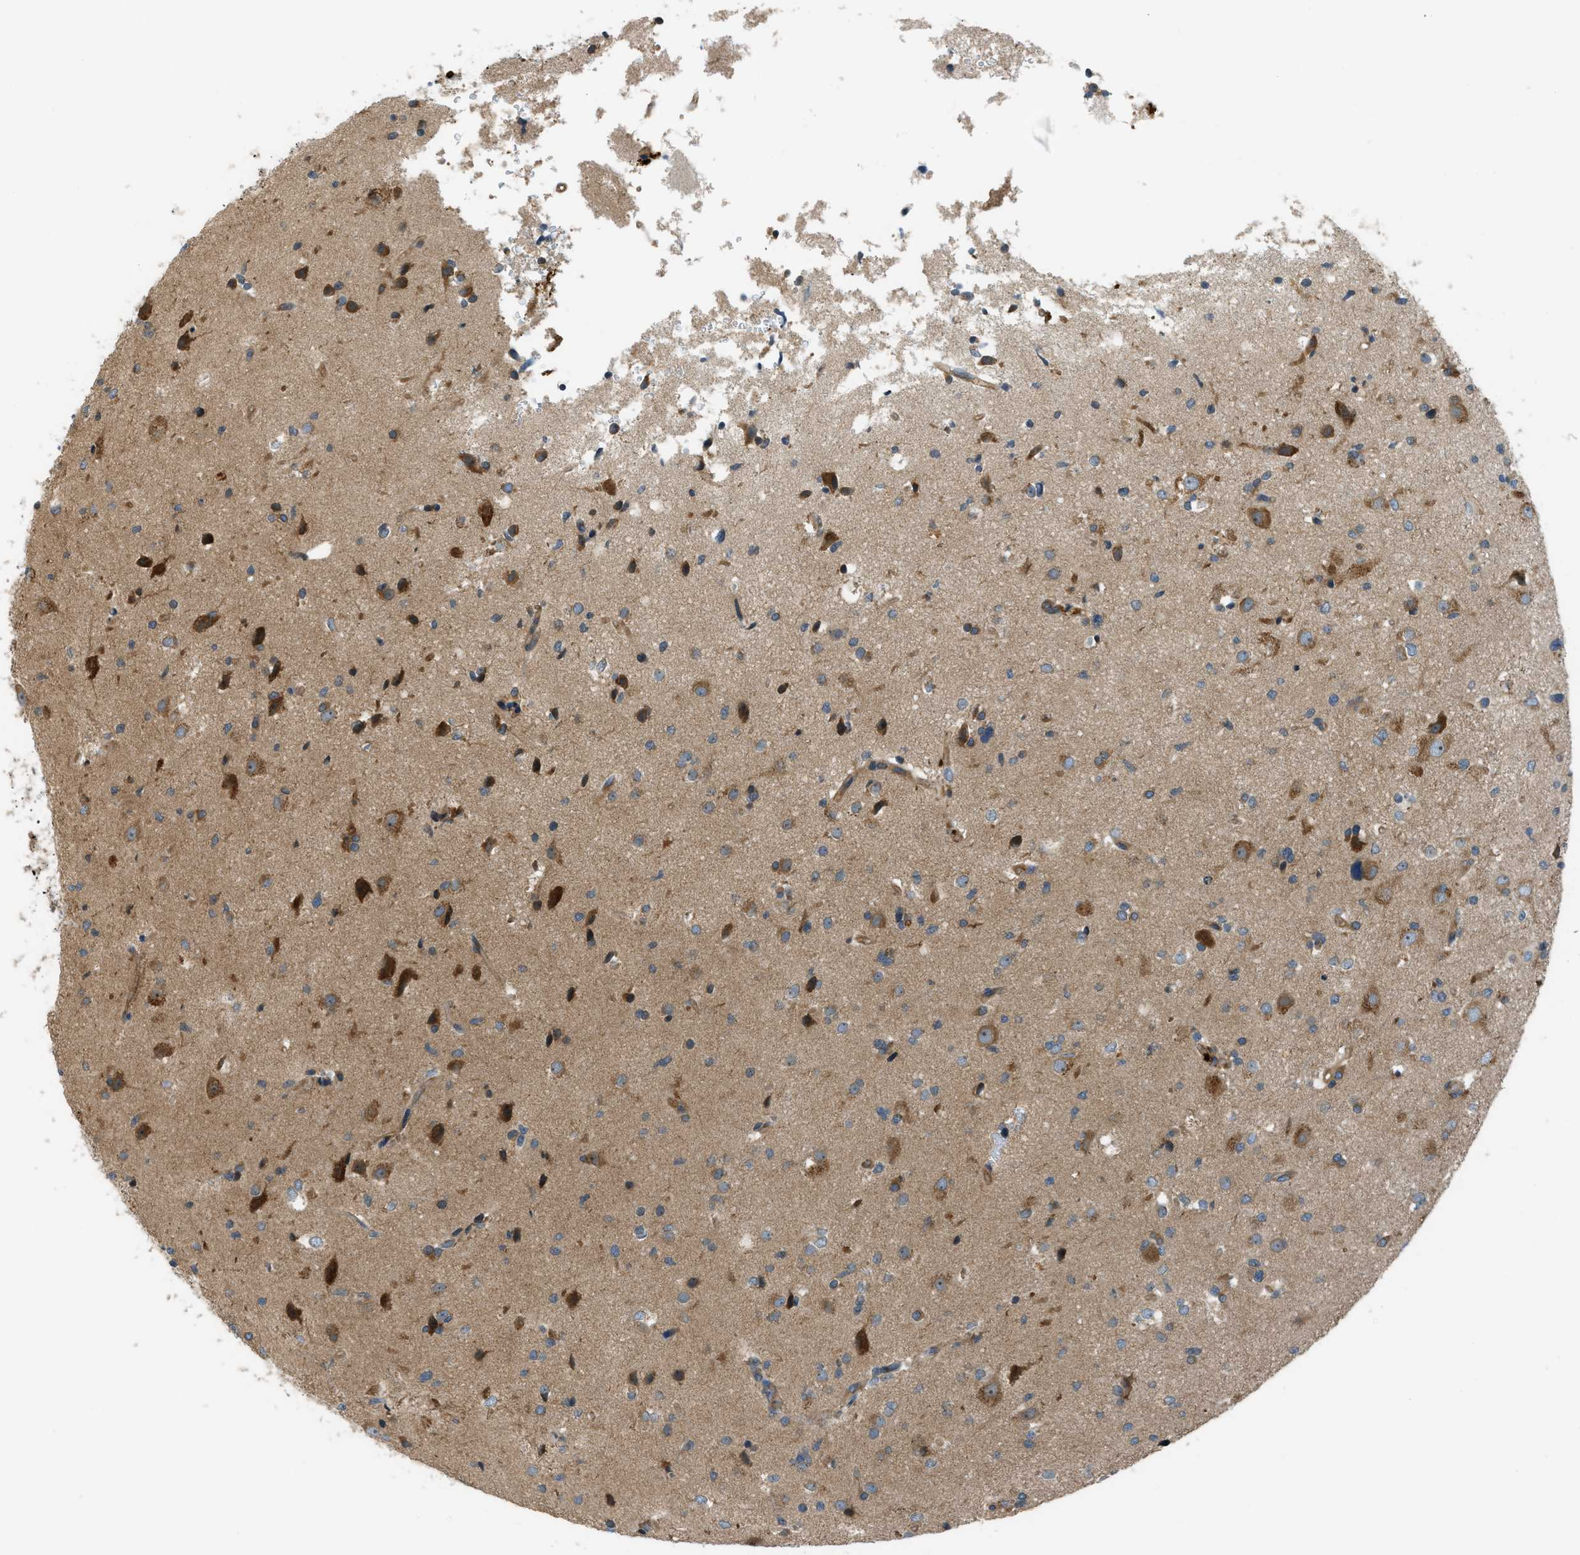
{"staining": {"intensity": "moderate", "quantity": ">75%", "location": "cytoplasmic/membranous"}, "tissue": "glioma", "cell_type": "Tumor cells", "image_type": "cancer", "snomed": [{"axis": "morphology", "description": "Glioma, malignant, High grade"}, {"axis": "topography", "description": "Brain"}], "caption": "This is a photomicrograph of IHC staining of glioma, which shows moderate expression in the cytoplasmic/membranous of tumor cells.", "gene": "VEZT", "patient": {"sex": "male", "age": 33}}